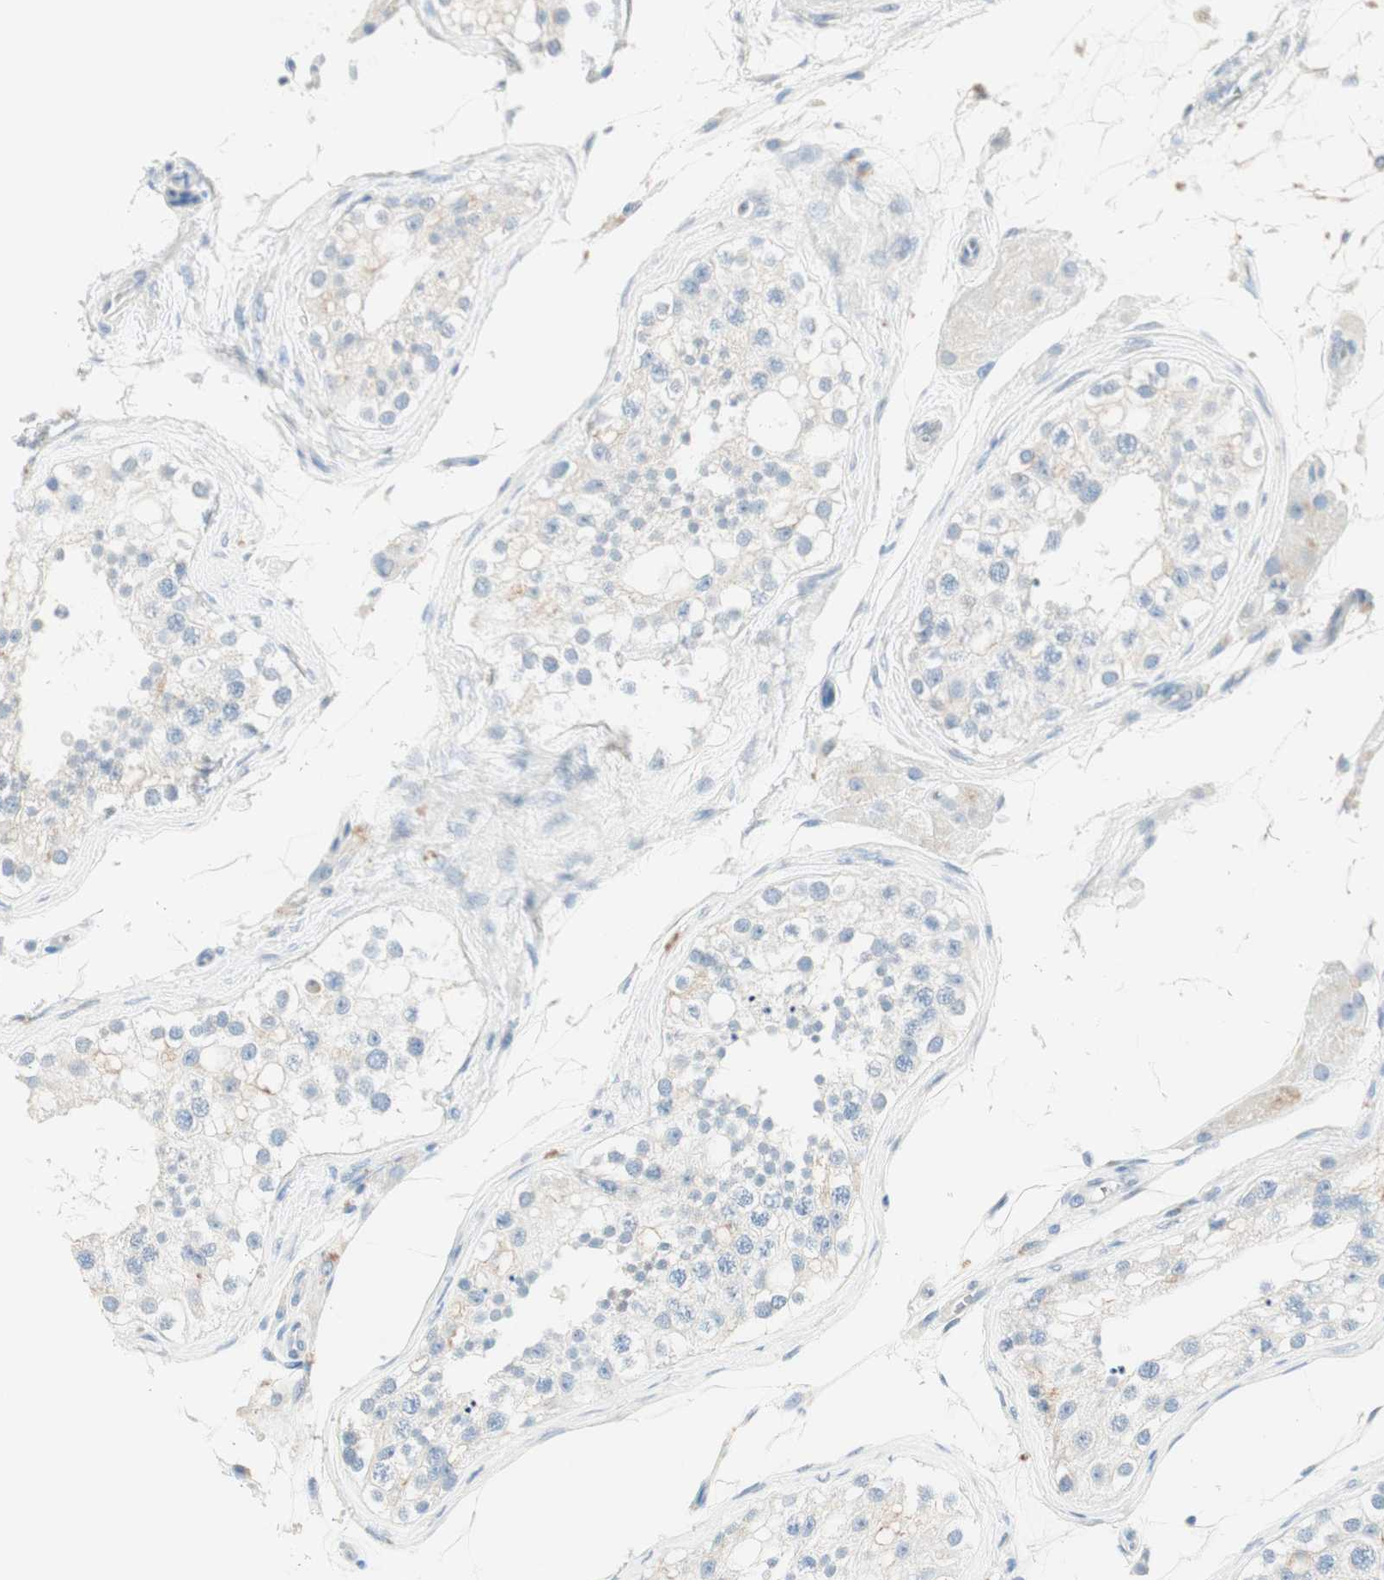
{"staining": {"intensity": "weak", "quantity": "<25%", "location": "cytoplasmic/membranous"}, "tissue": "testis", "cell_type": "Cells in seminiferous ducts", "image_type": "normal", "snomed": [{"axis": "morphology", "description": "Normal tissue, NOS"}, {"axis": "topography", "description": "Testis"}], "caption": "Immunohistochemistry (IHC) histopathology image of unremarkable testis: testis stained with DAB (3,3'-diaminobenzidine) shows no significant protein staining in cells in seminiferous ducts.", "gene": "SULT1C2", "patient": {"sex": "male", "age": 68}}